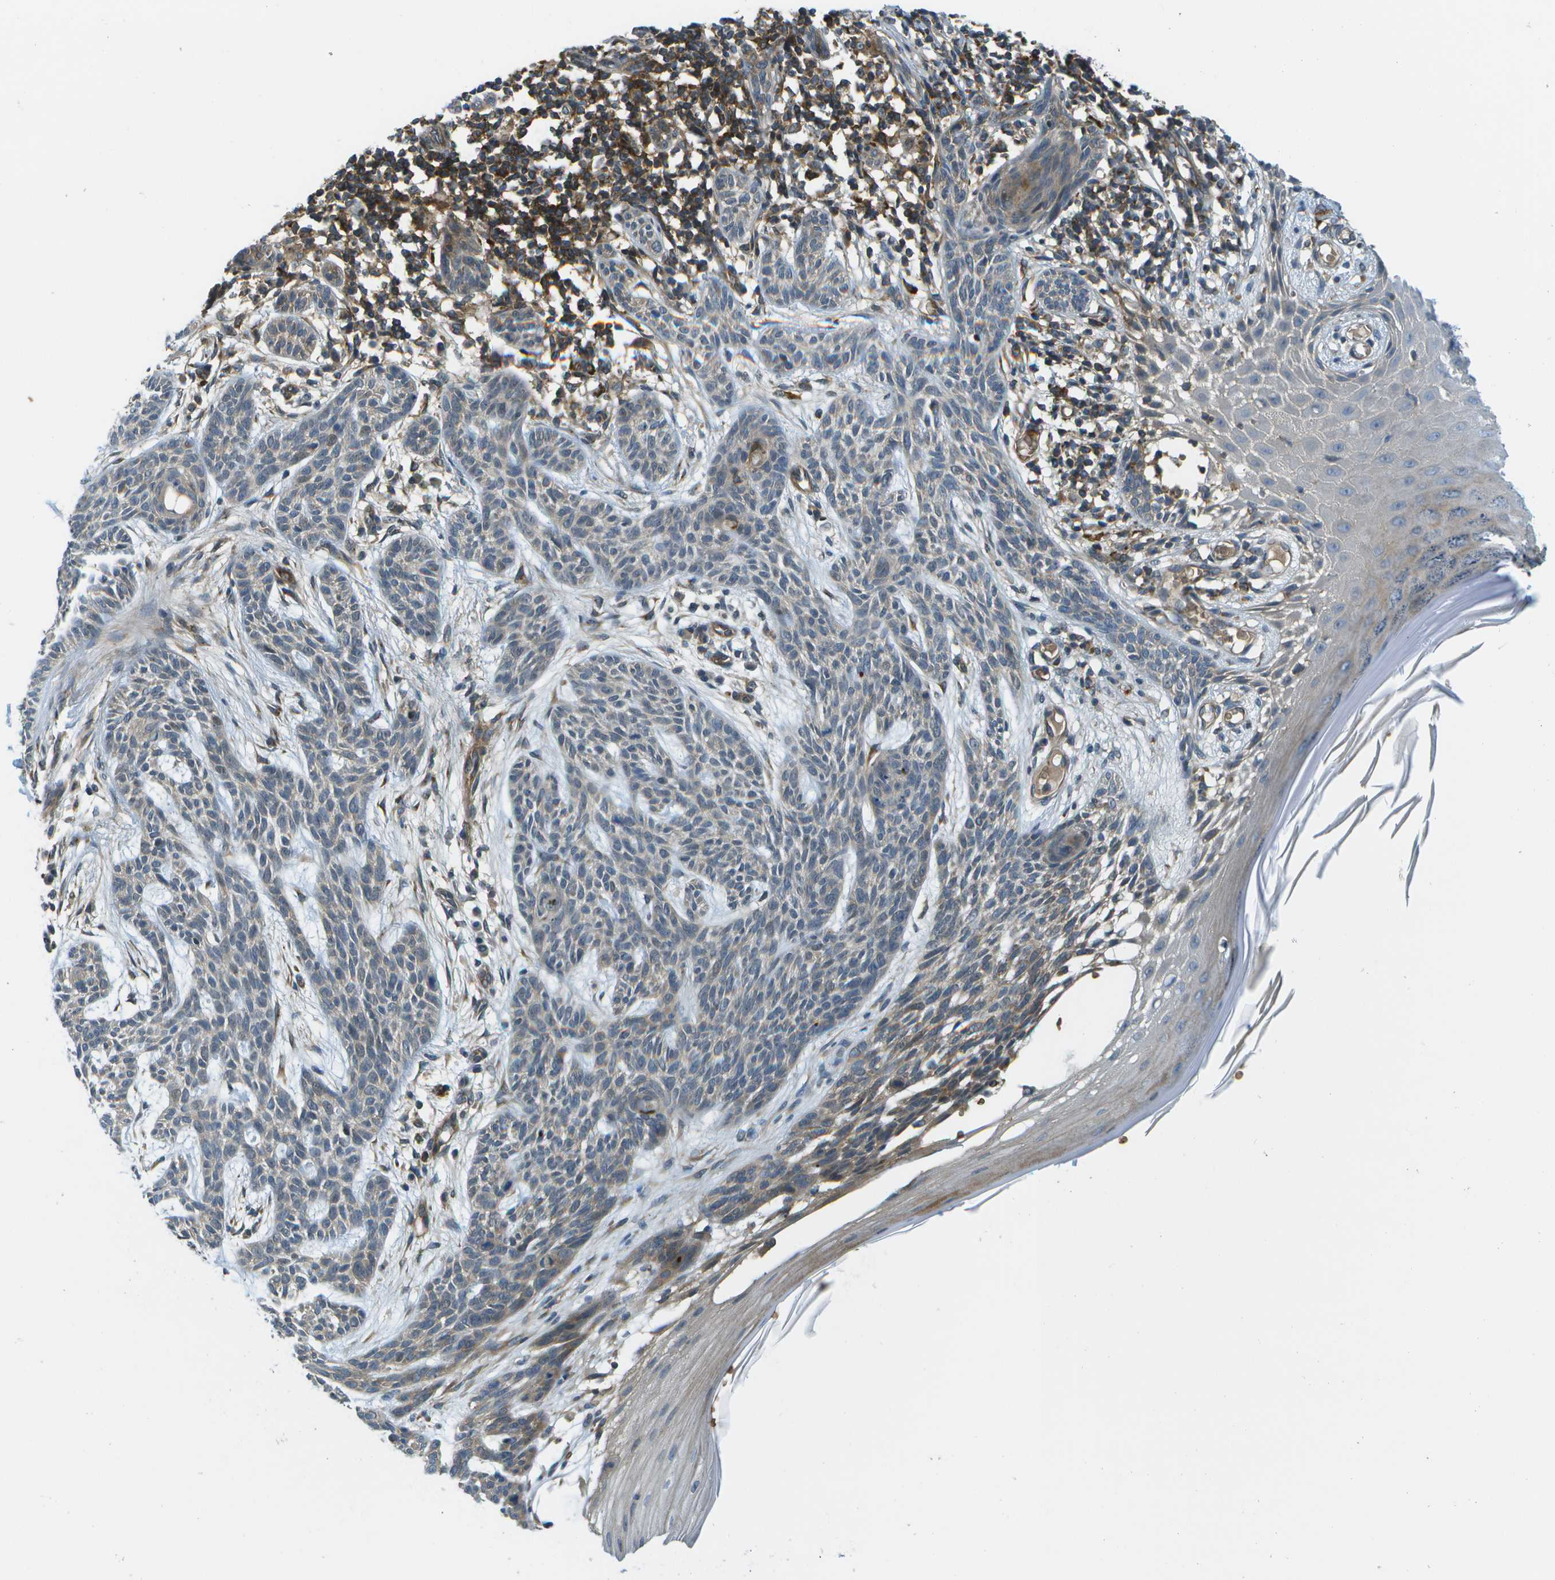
{"staining": {"intensity": "weak", "quantity": "<25%", "location": "cytoplasmic/membranous"}, "tissue": "skin cancer", "cell_type": "Tumor cells", "image_type": "cancer", "snomed": [{"axis": "morphology", "description": "Basal cell carcinoma"}, {"axis": "topography", "description": "Skin"}], "caption": "There is no significant staining in tumor cells of skin cancer. (Brightfield microscopy of DAB immunohistochemistry (IHC) at high magnification).", "gene": "CTIF", "patient": {"sex": "female", "age": 59}}